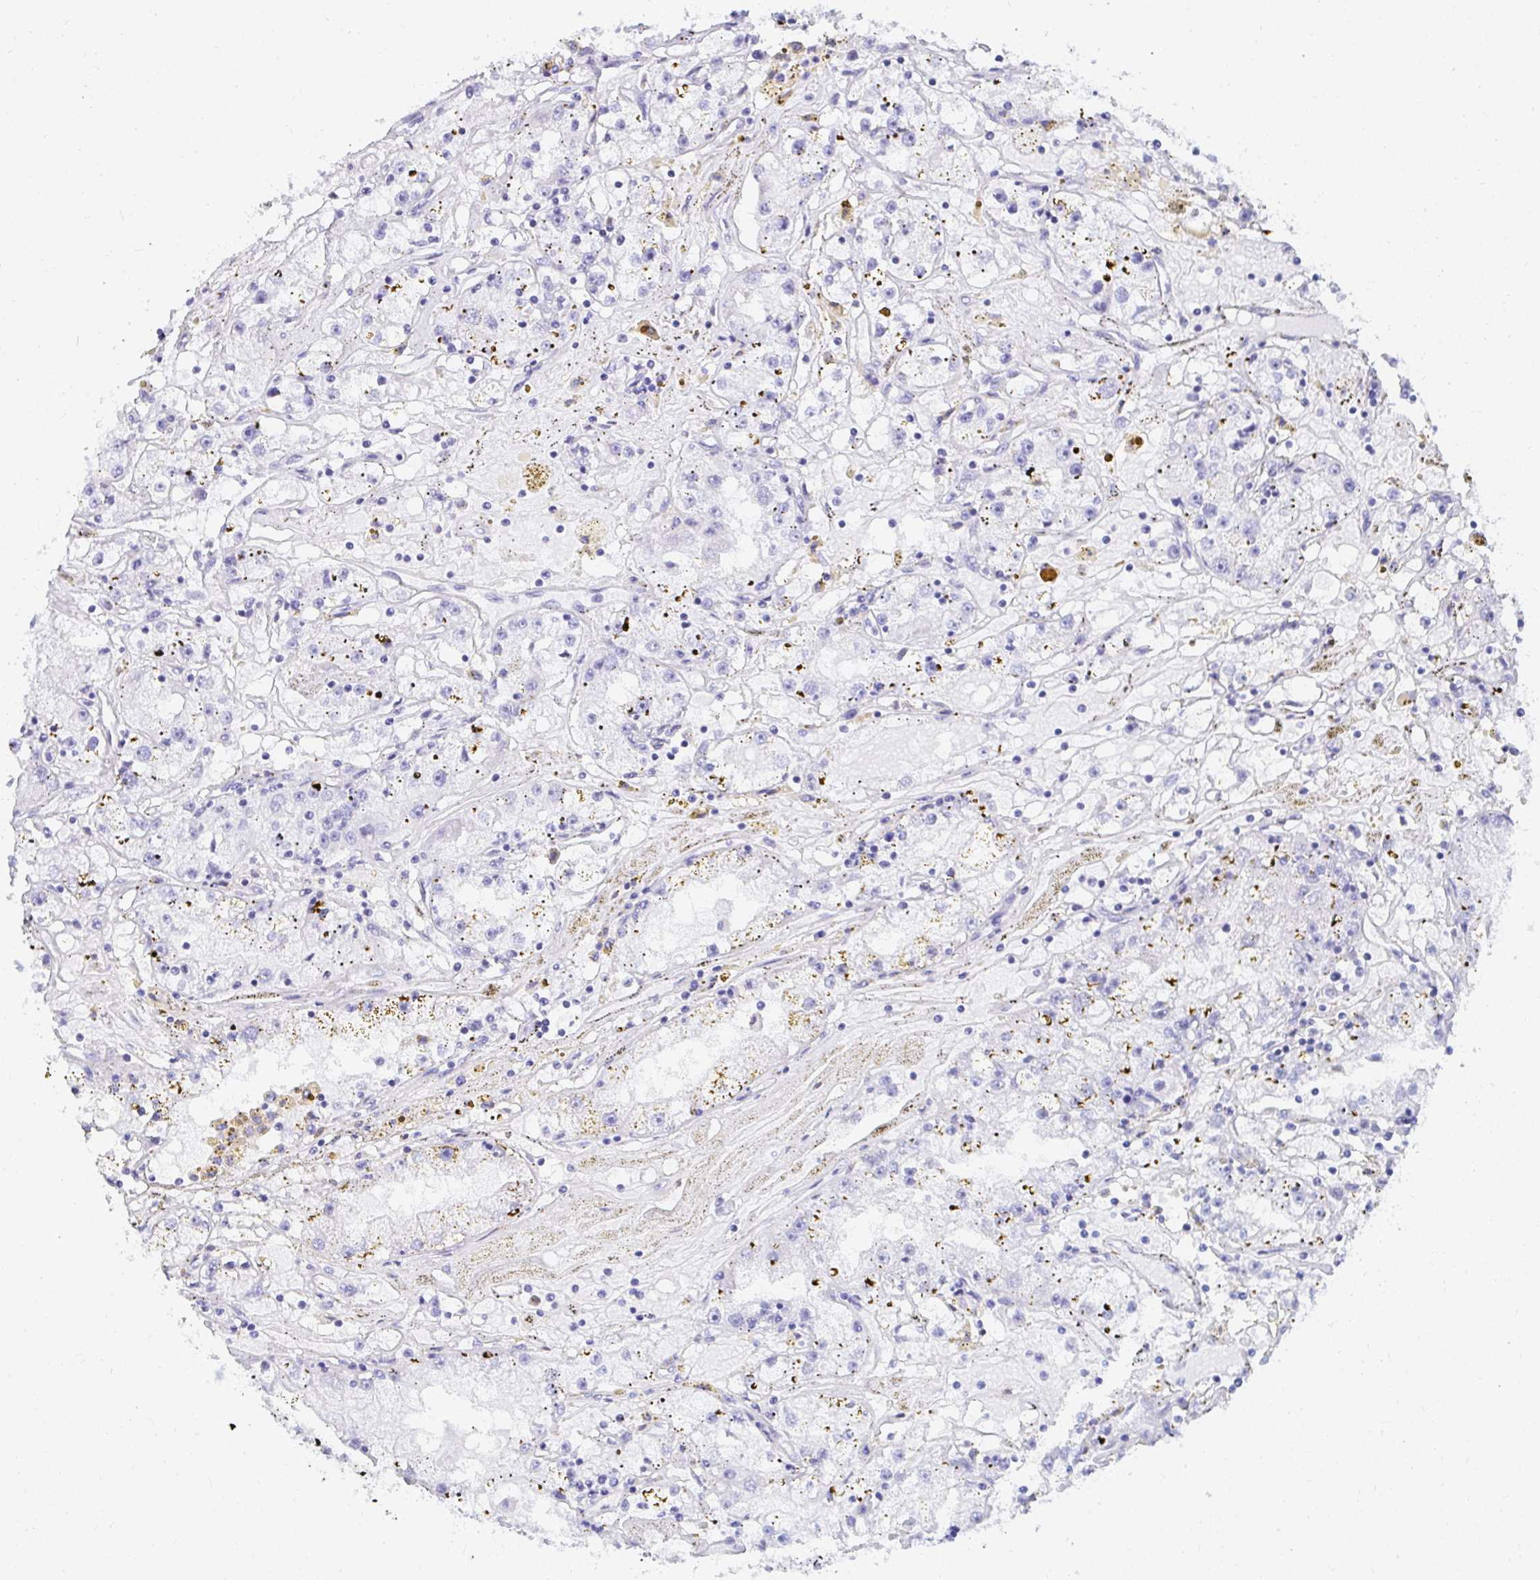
{"staining": {"intensity": "negative", "quantity": "none", "location": "none"}, "tissue": "renal cancer", "cell_type": "Tumor cells", "image_type": "cancer", "snomed": [{"axis": "morphology", "description": "Adenocarcinoma, NOS"}, {"axis": "topography", "description": "Kidney"}], "caption": "Immunohistochemistry of human adenocarcinoma (renal) exhibits no staining in tumor cells.", "gene": "PC", "patient": {"sex": "male", "age": 56}}